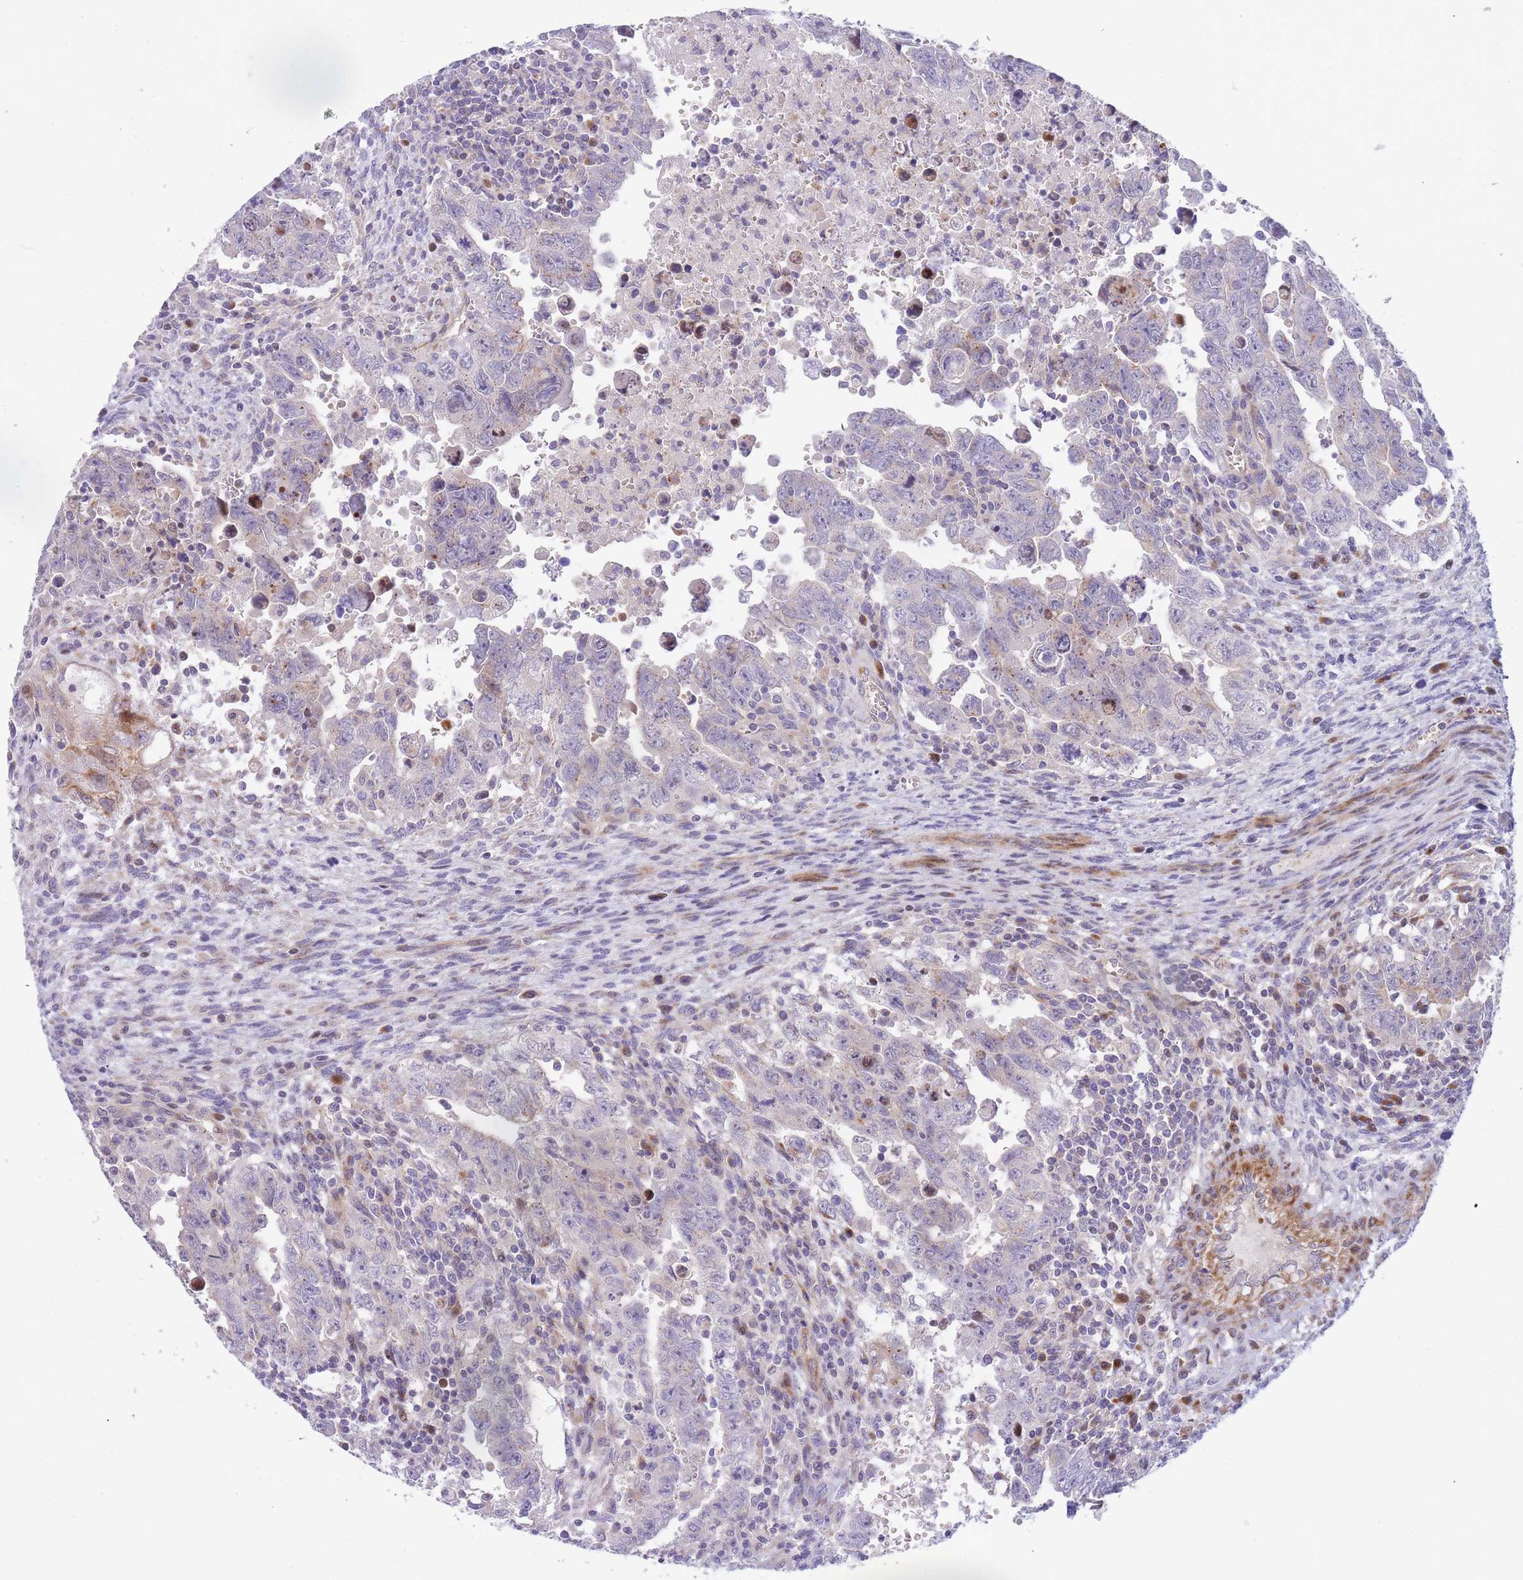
{"staining": {"intensity": "negative", "quantity": "none", "location": "none"}, "tissue": "testis cancer", "cell_type": "Tumor cells", "image_type": "cancer", "snomed": [{"axis": "morphology", "description": "Carcinoma, Embryonal, NOS"}, {"axis": "topography", "description": "Testis"}], "caption": "Protein analysis of testis embryonal carcinoma reveals no significant expression in tumor cells.", "gene": "ATP5MC2", "patient": {"sex": "male", "age": 28}}